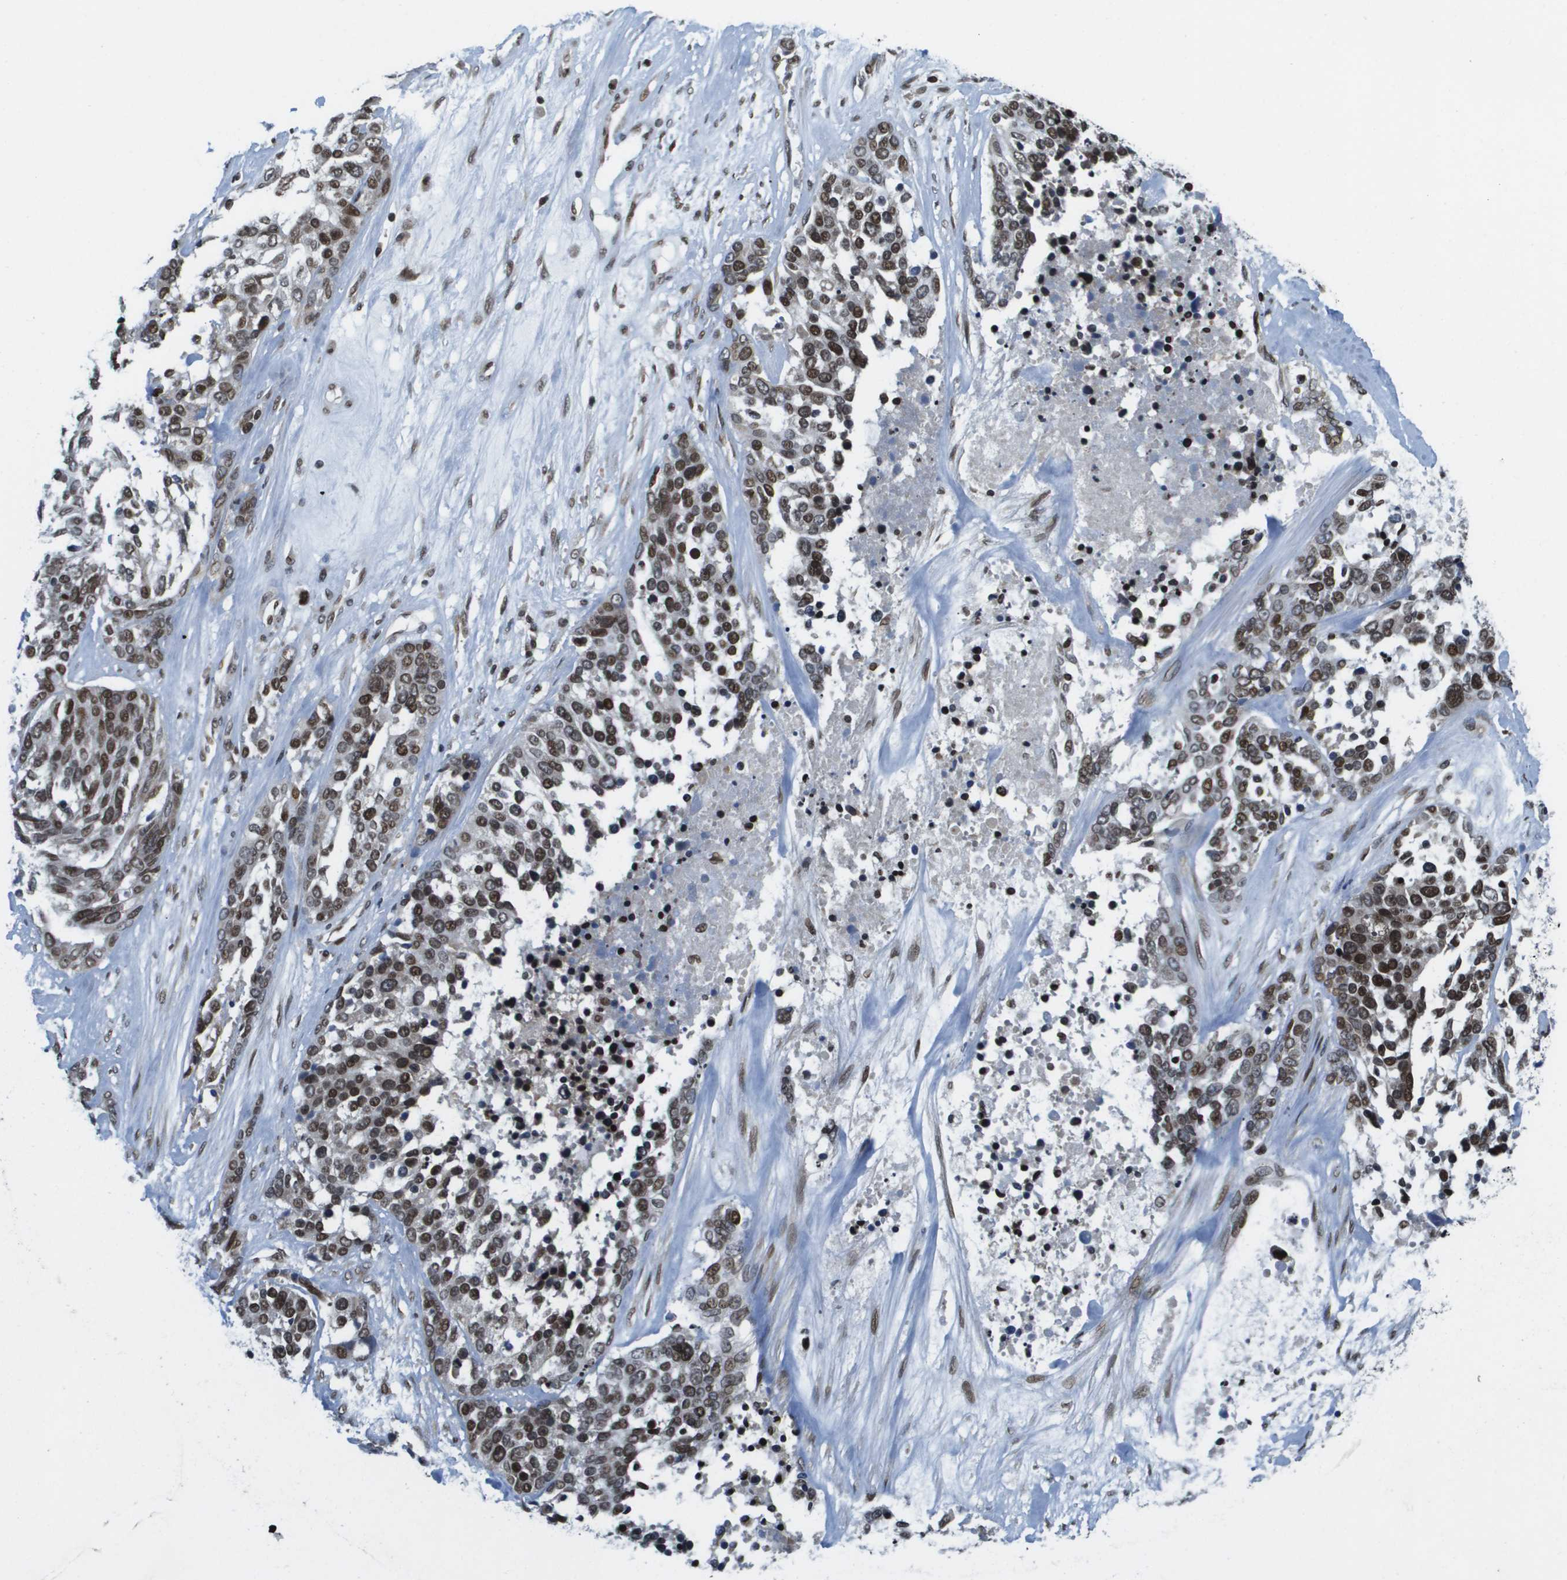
{"staining": {"intensity": "strong", "quantity": ">75%", "location": "nuclear"}, "tissue": "ovarian cancer", "cell_type": "Tumor cells", "image_type": "cancer", "snomed": [{"axis": "morphology", "description": "Cystadenocarcinoma, serous, NOS"}, {"axis": "topography", "description": "Ovary"}], "caption": "A high-resolution photomicrograph shows IHC staining of ovarian serous cystadenocarcinoma, which exhibits strong nuclear staining in about >75% of tumor cells.", "gene": "RECQL4", "patient": {"sex": "female", "age": 44}}